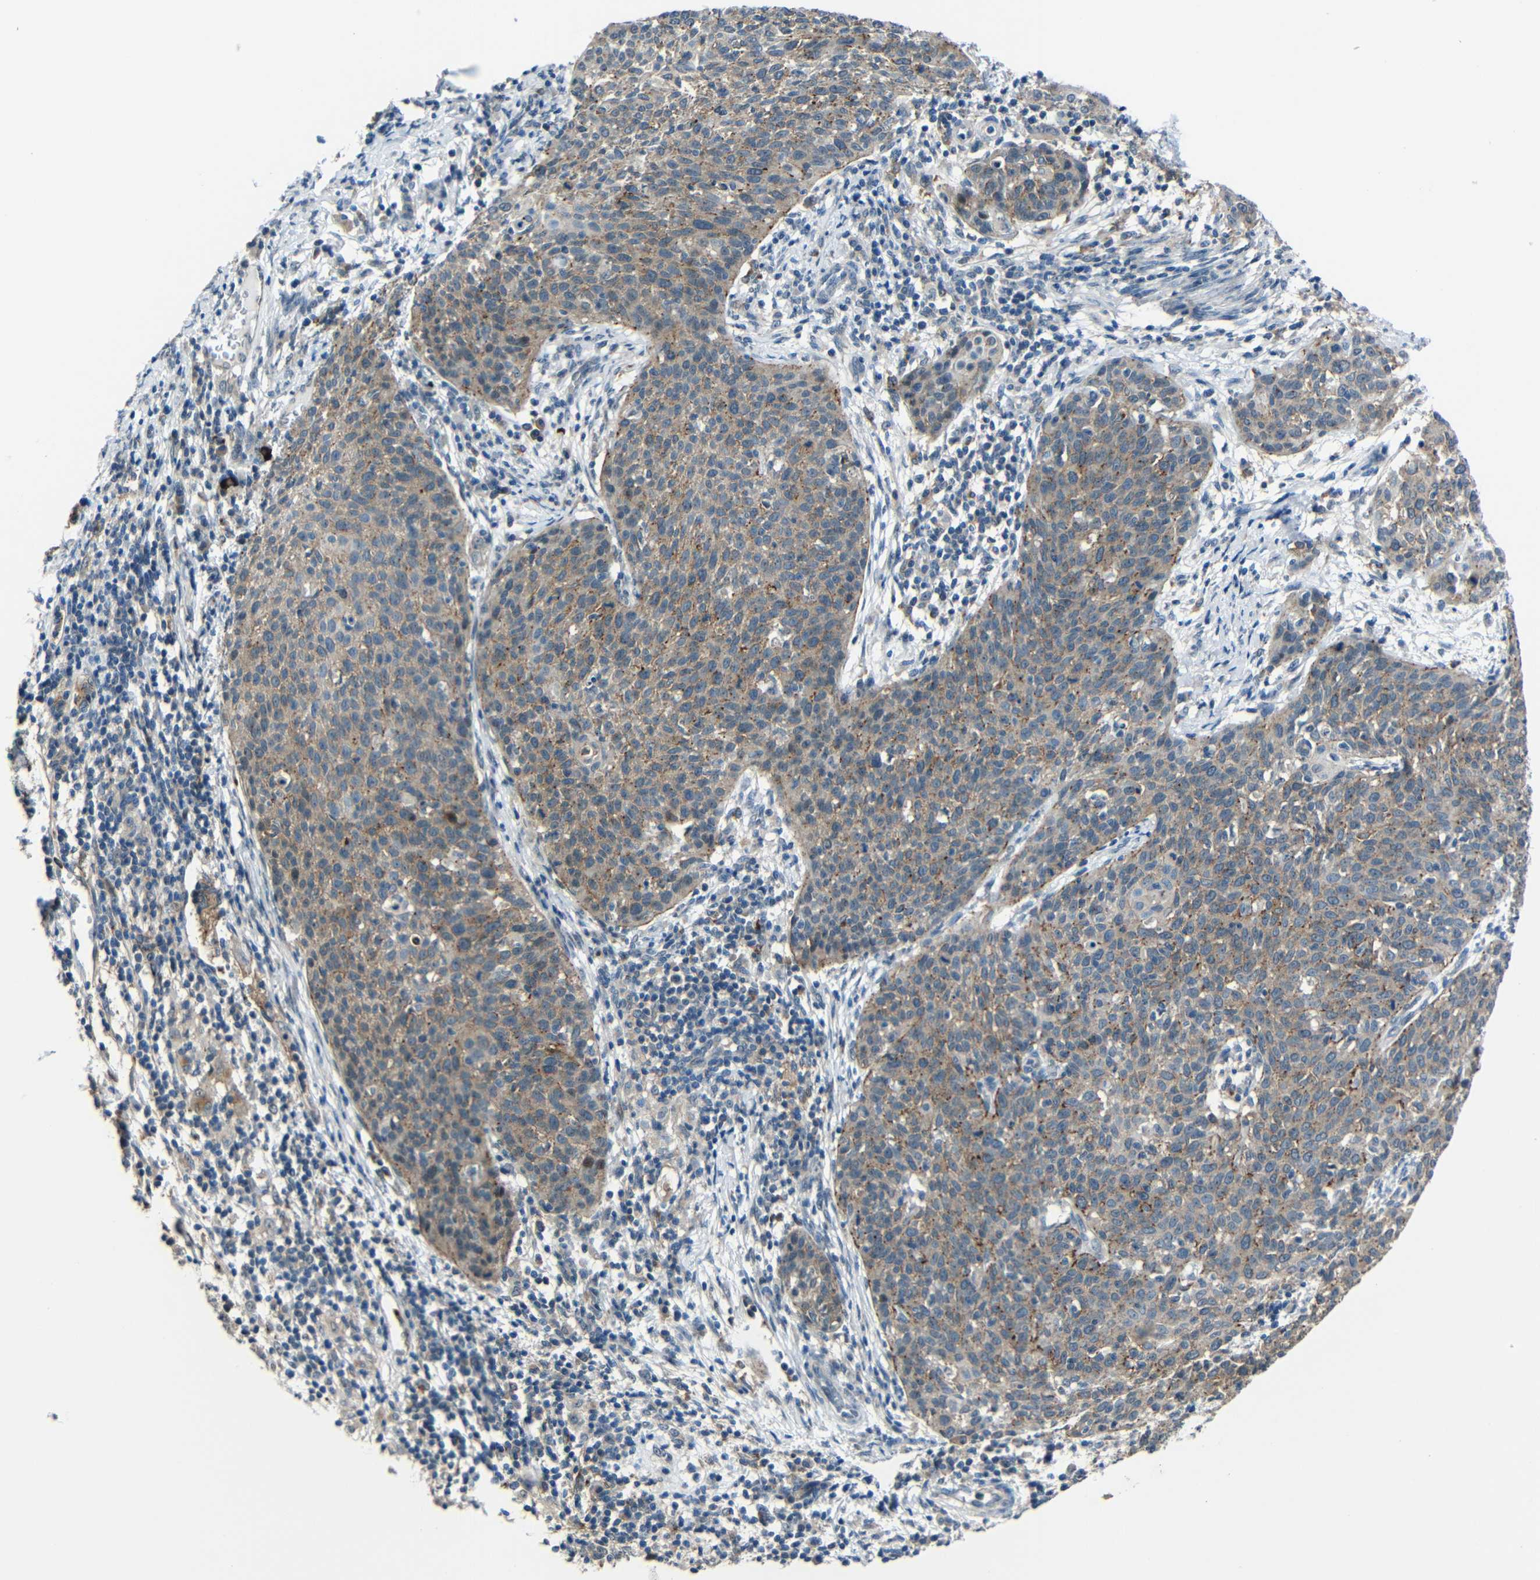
{"staining": {"intensity": "moderate", "quantity": ">75%", "location": "cytoplasmic/membranous"}, "tissue": "cervical cancer", "cell_type": "Tumor cells", "image_type": "cancer", "snomed": [{"axis": "morphology", "description": "Squamous cell carcinoma, NOS"}, {"axis": "topography", "description": "Cervix"}], "caption": "Immunohistochemistry of squamous cell carcinoma (cervical) demonstrates medium levels of moderate cytoplasmic/membranous staining in approximately >75% of tumor cells. The staining is performed using DAB brown chromogen to label protein expression. The nuclei are counter-stained blue using hematoxylin.", "gene": "DNAJC5", "patient": {"sex": "female", "age": 38}}